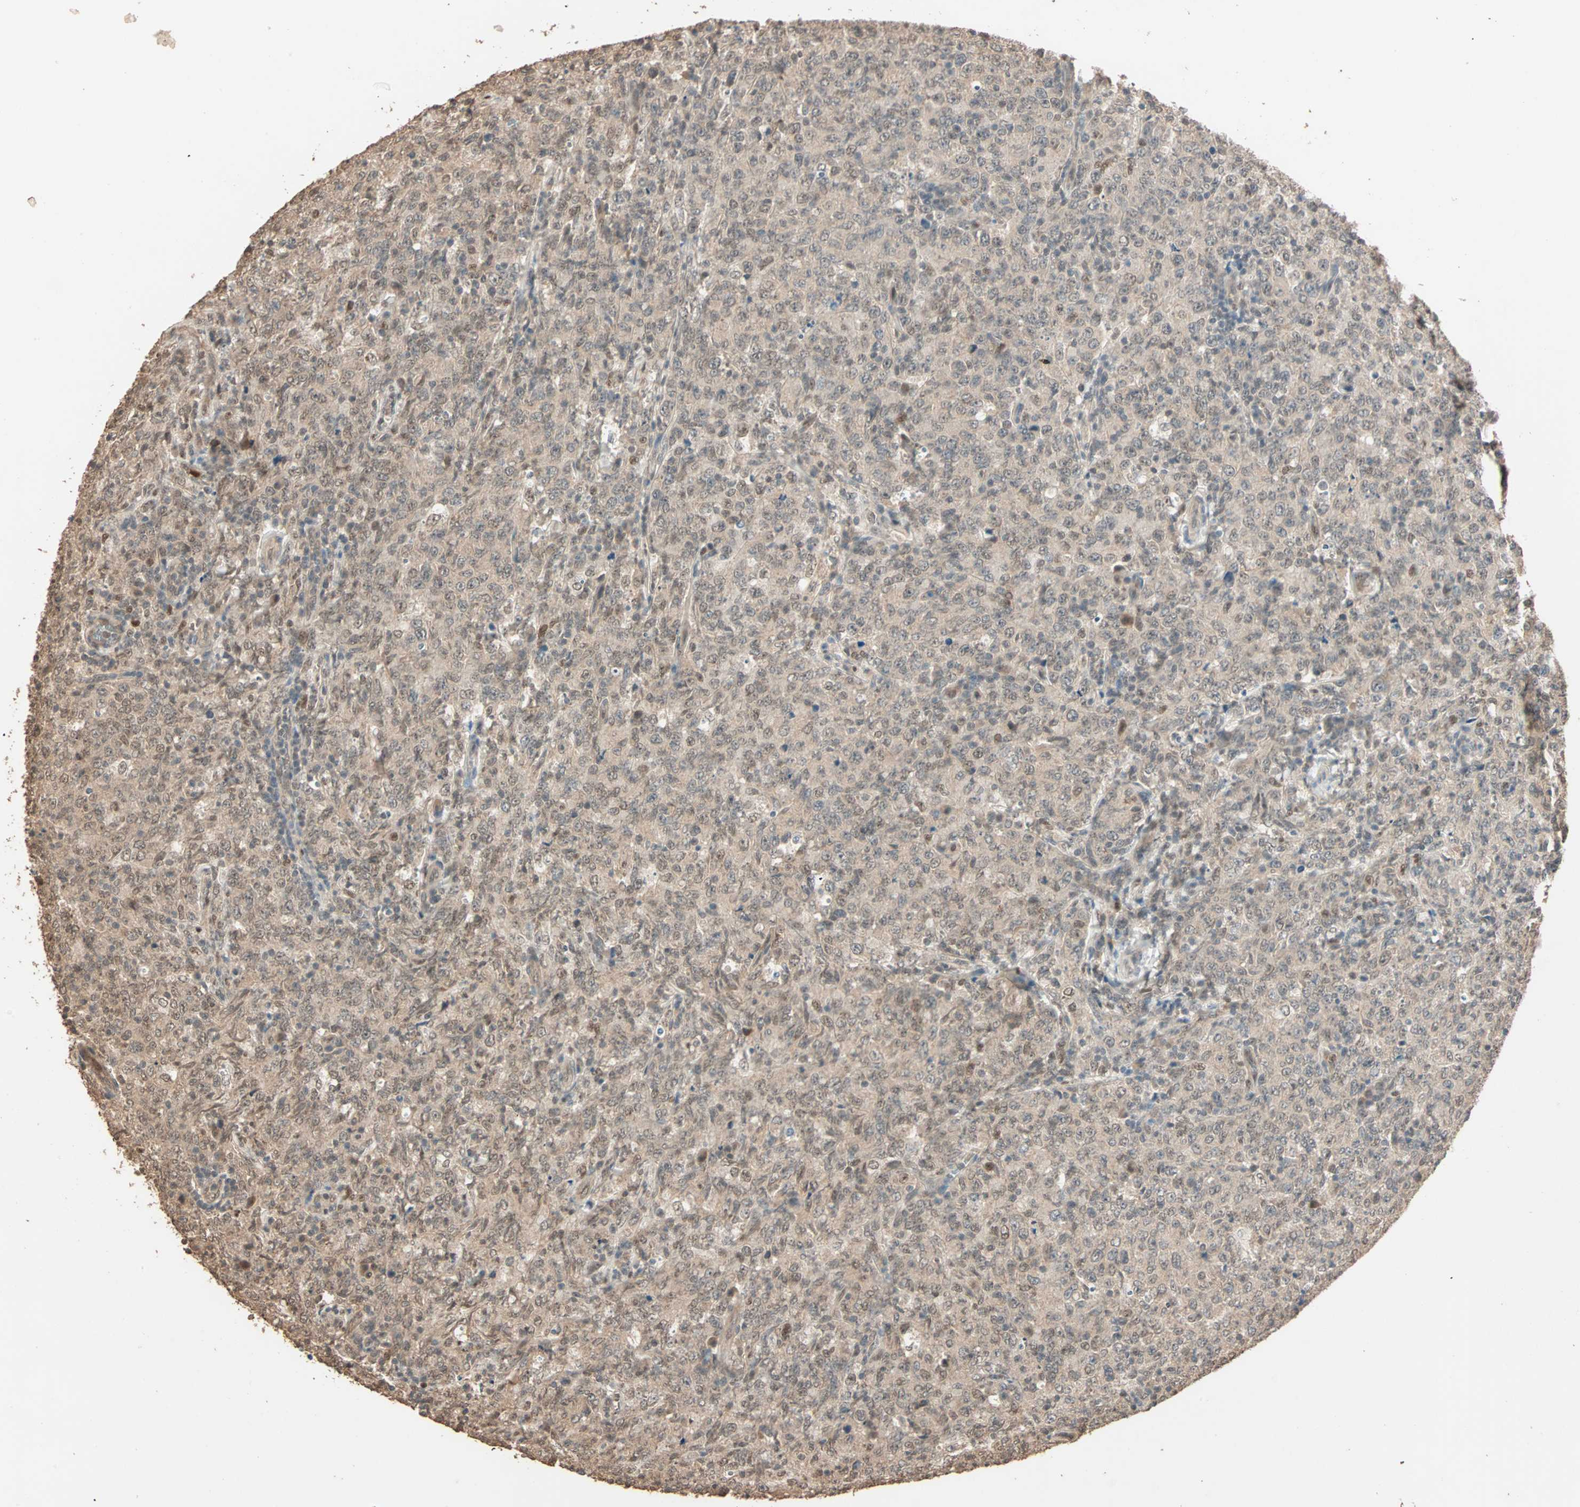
{"staining": {"intensity": "moderate", "quantity": "25%-75%", "location": "cytoplasmic/membranous,nuclear"}, "tissue": "lymphoma", "cell_type": "Tumor cells", "image_type": "cancer", "snomed": [{"axis": "morphology", "description": "Malignant lymphoma, non-Hodgkin's type, High grade"}, {"axis": "topography", "description": "Tonsil"}], "caption": "Human high-grade malignant lymphoma, non-Hodgkin's type stained for a protein (brown) demonstrates moderate cytoplasmic/membranous and nuclear positive staining in about 25%-75% of tumor cells.", "gene": "ZBTB33", "patient": {"sex": "female", "age": 36}}